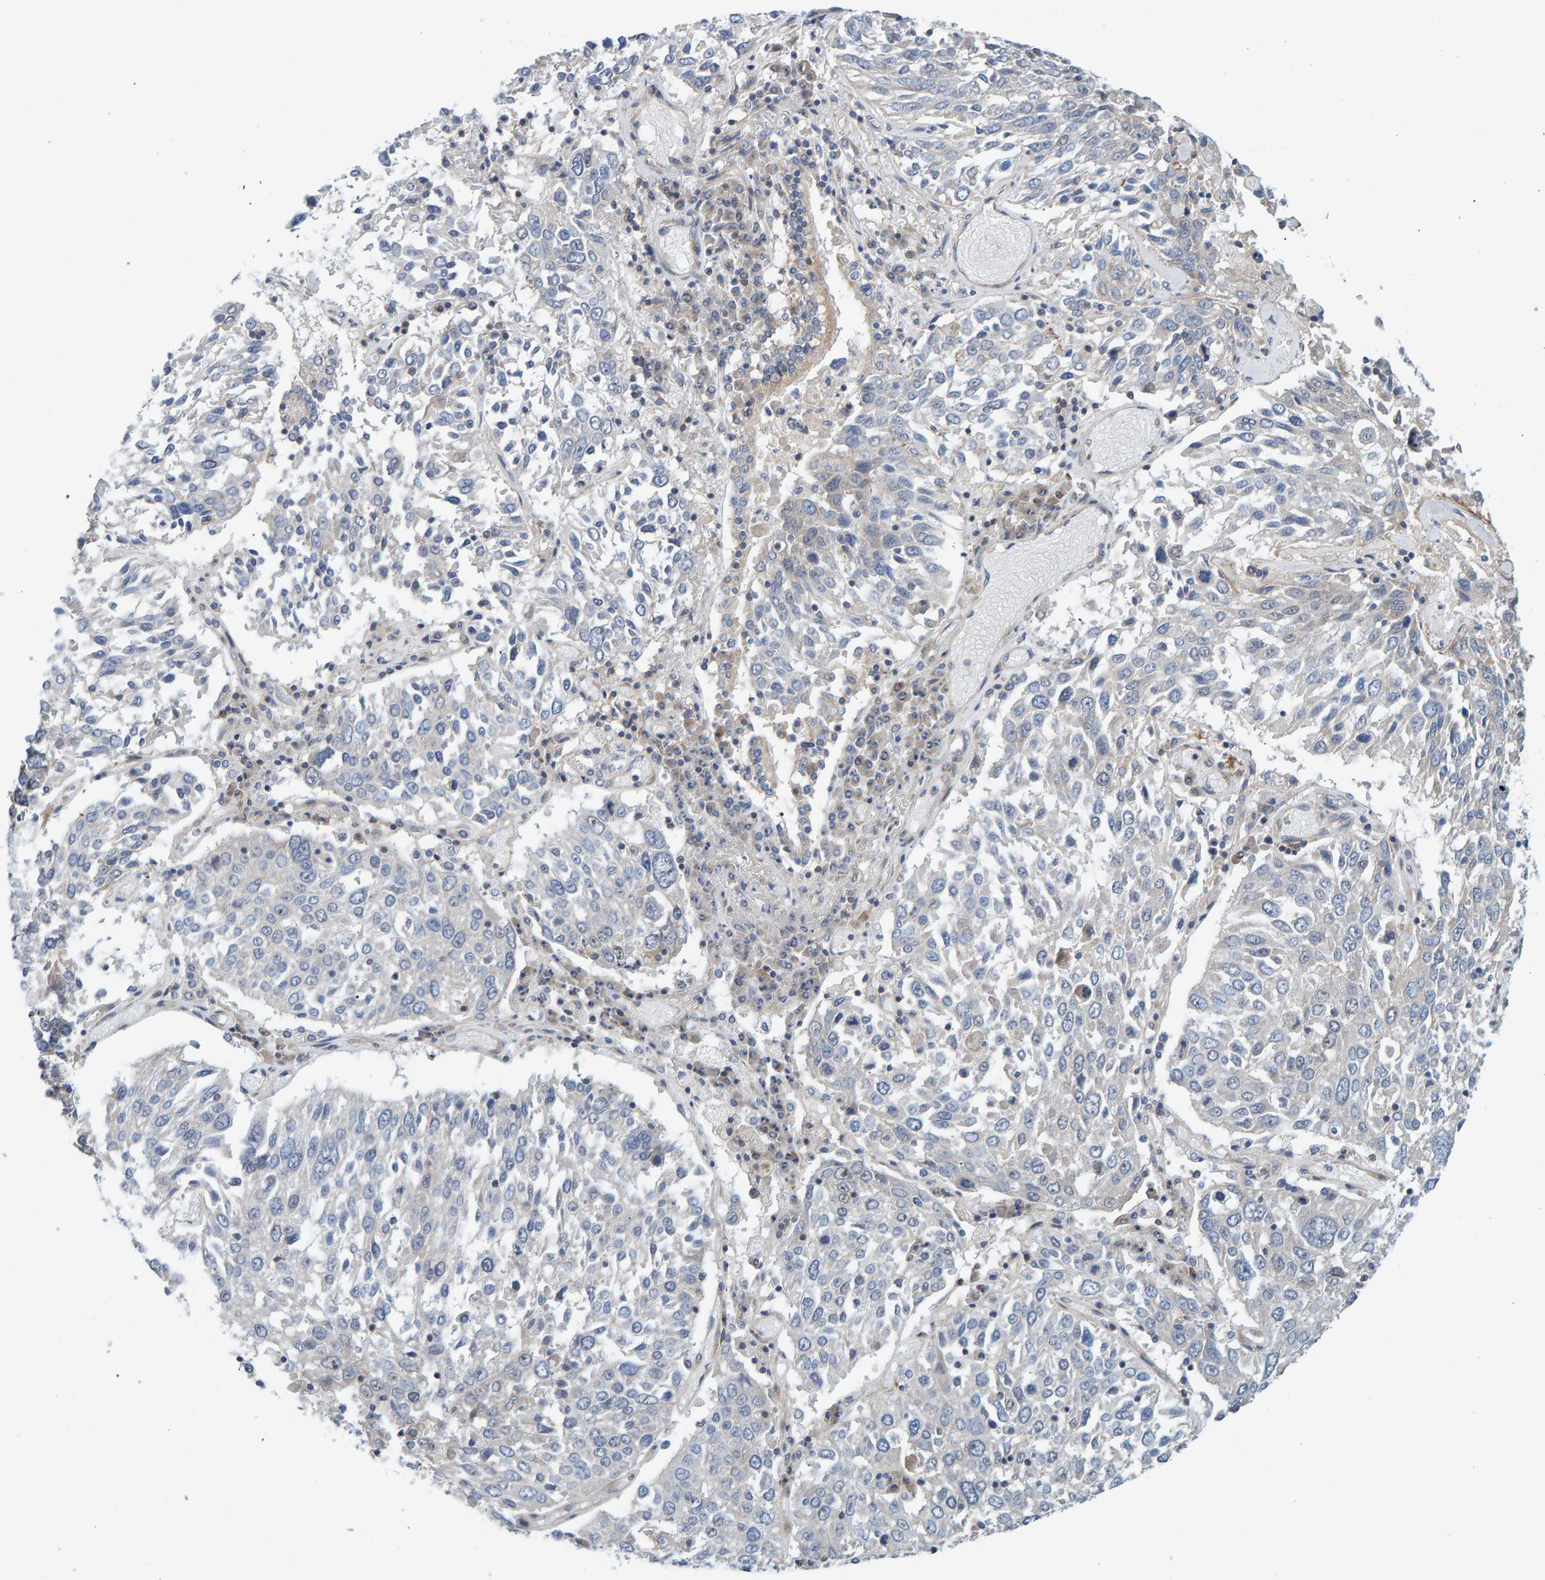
{"staining": {"intensity": "negative", "quantity": "none", "location": "none"}, "tissue": "lung cancer", "cell_type": "Tumor cells", "image_type": "cancer", "snomed": [{"axis": "morphology", "description": "Squamous cell carcinoma, NOS"}, {"axis": "topography", "description": "Lung"}], "caption": "Tumor cells are negative for protein expression in human lung cancer.", "gene": "CCM2", "patient": {"sex": "male", "age": 65}}